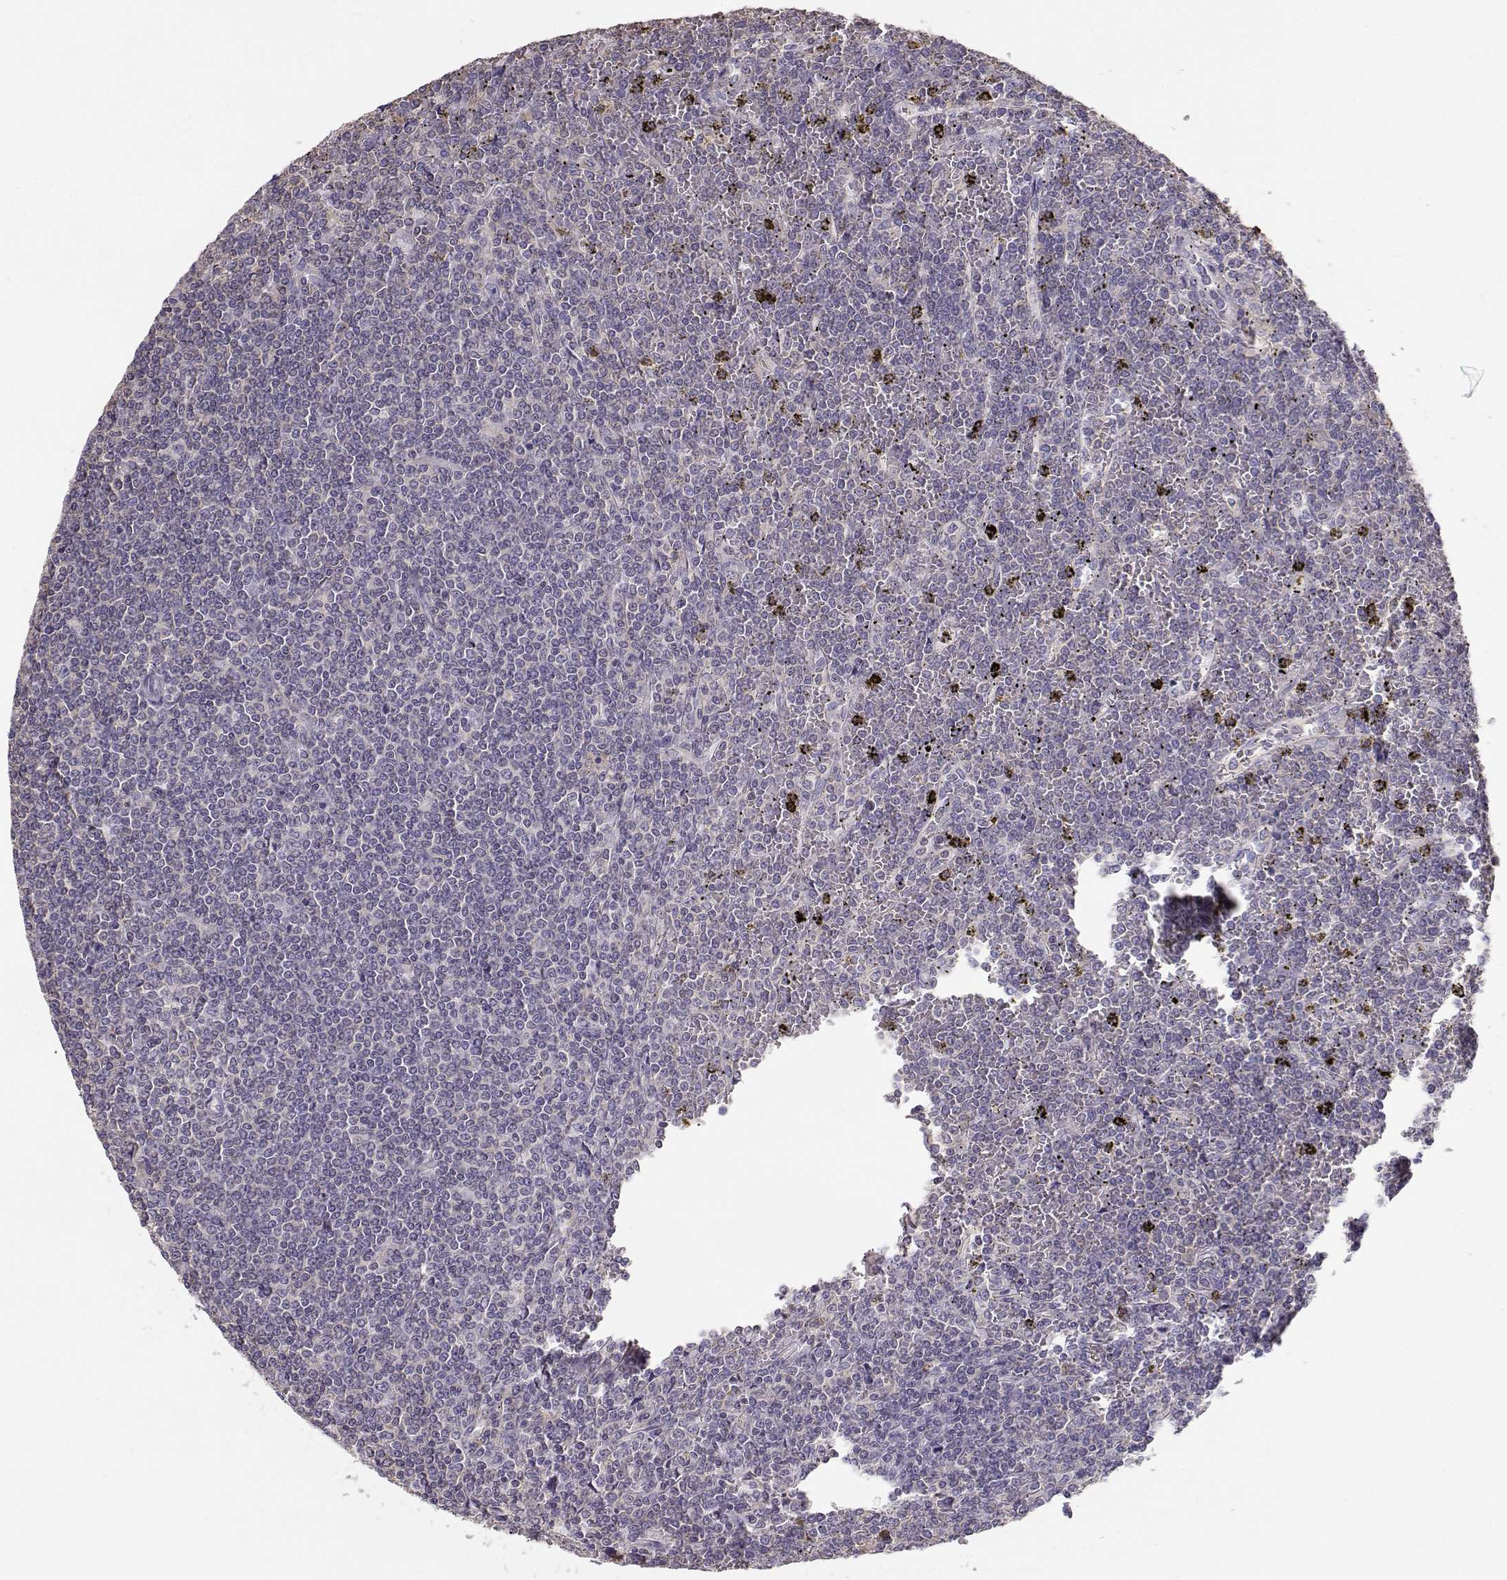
{"staining": {"intensity": "negative", "quantity": "none", "location": "none"}, "tissue": "lymphoma", "cell_type": "Tumor cells", "image_type": "cancer", "snomed": [{"axis": "morphology", "description": "Malignant lymphoma, non-Hodgkin's type, Low grade"}, {"axis": "topography", "description": "Spleen"}], "caption": "This is an immunohistochemistry (IHC) micrograph of human low-grade malignant lymphoma, non-Hodgkin's type. There is no positivity in tumor cells.", "gene": "DAPL1", "patient": {"sex": "female", "age": 19}}